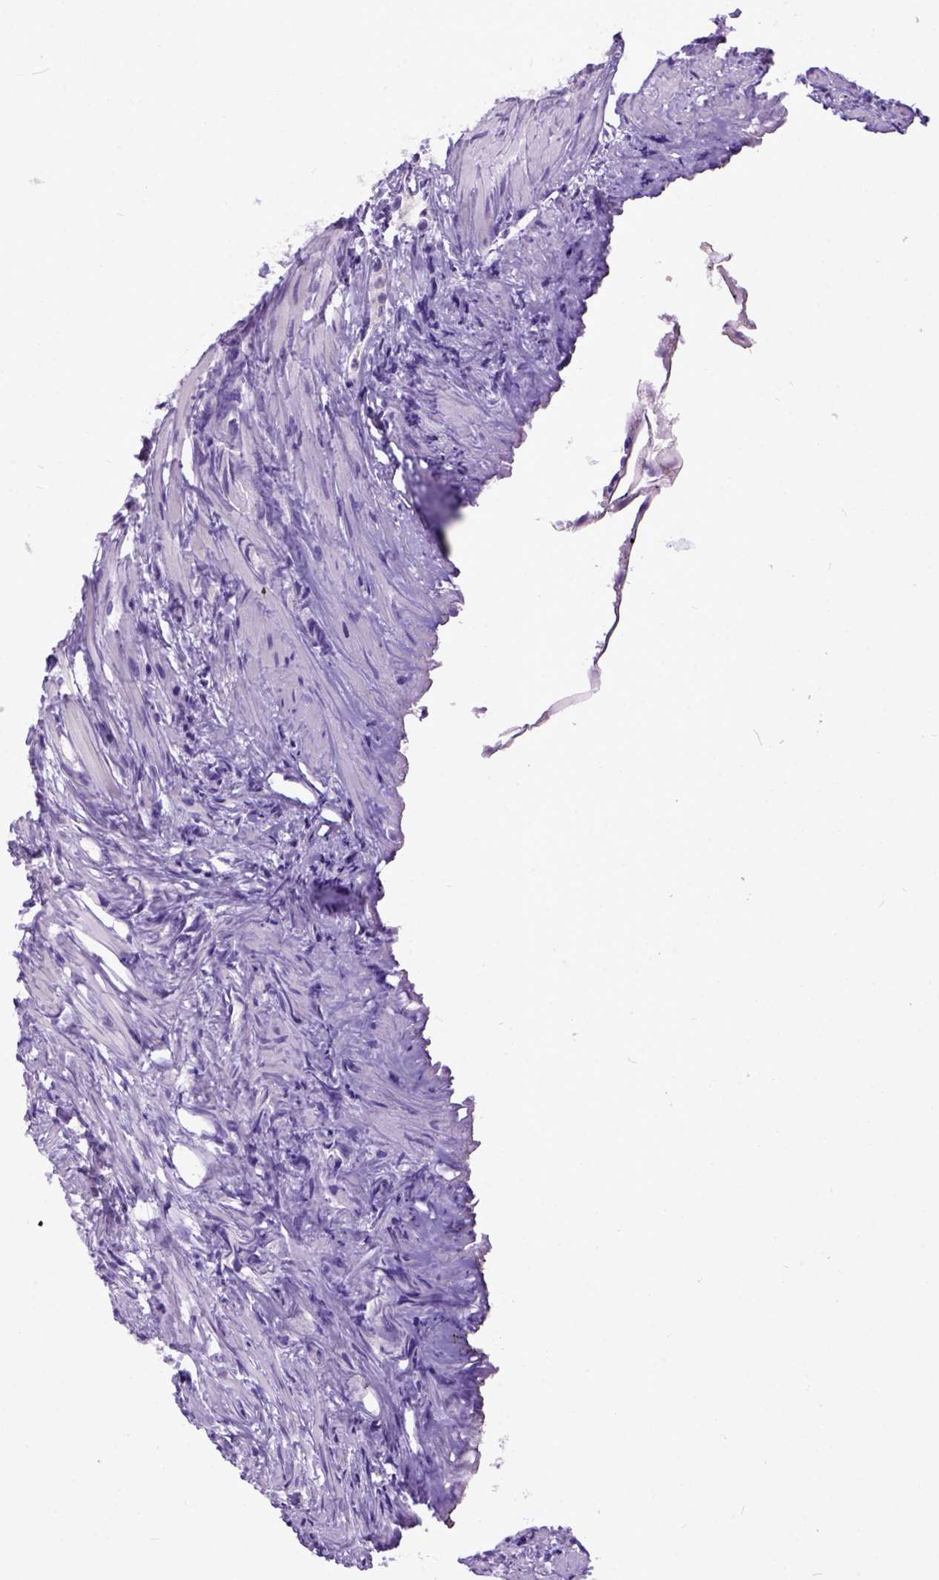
{"staining": {"intensity": "negative", "quantity": "none", "location": "none"}, "tissue": "prostate cancer", "cell_type": "Tumor cells", "image_type": "cancer", "snomed": [{"axis": "morphology", "description": "Adenocarcinoma, High grade"}, {"axis": "topography", "description": "Prostate"}], "caption": "Immunohistochemical staining of human high-grade adenocarcinoma (prostate) reveals no significant staining in tumor cells.", "gene": "NEK5", "patient": {"sex": "male", "age": 75}}